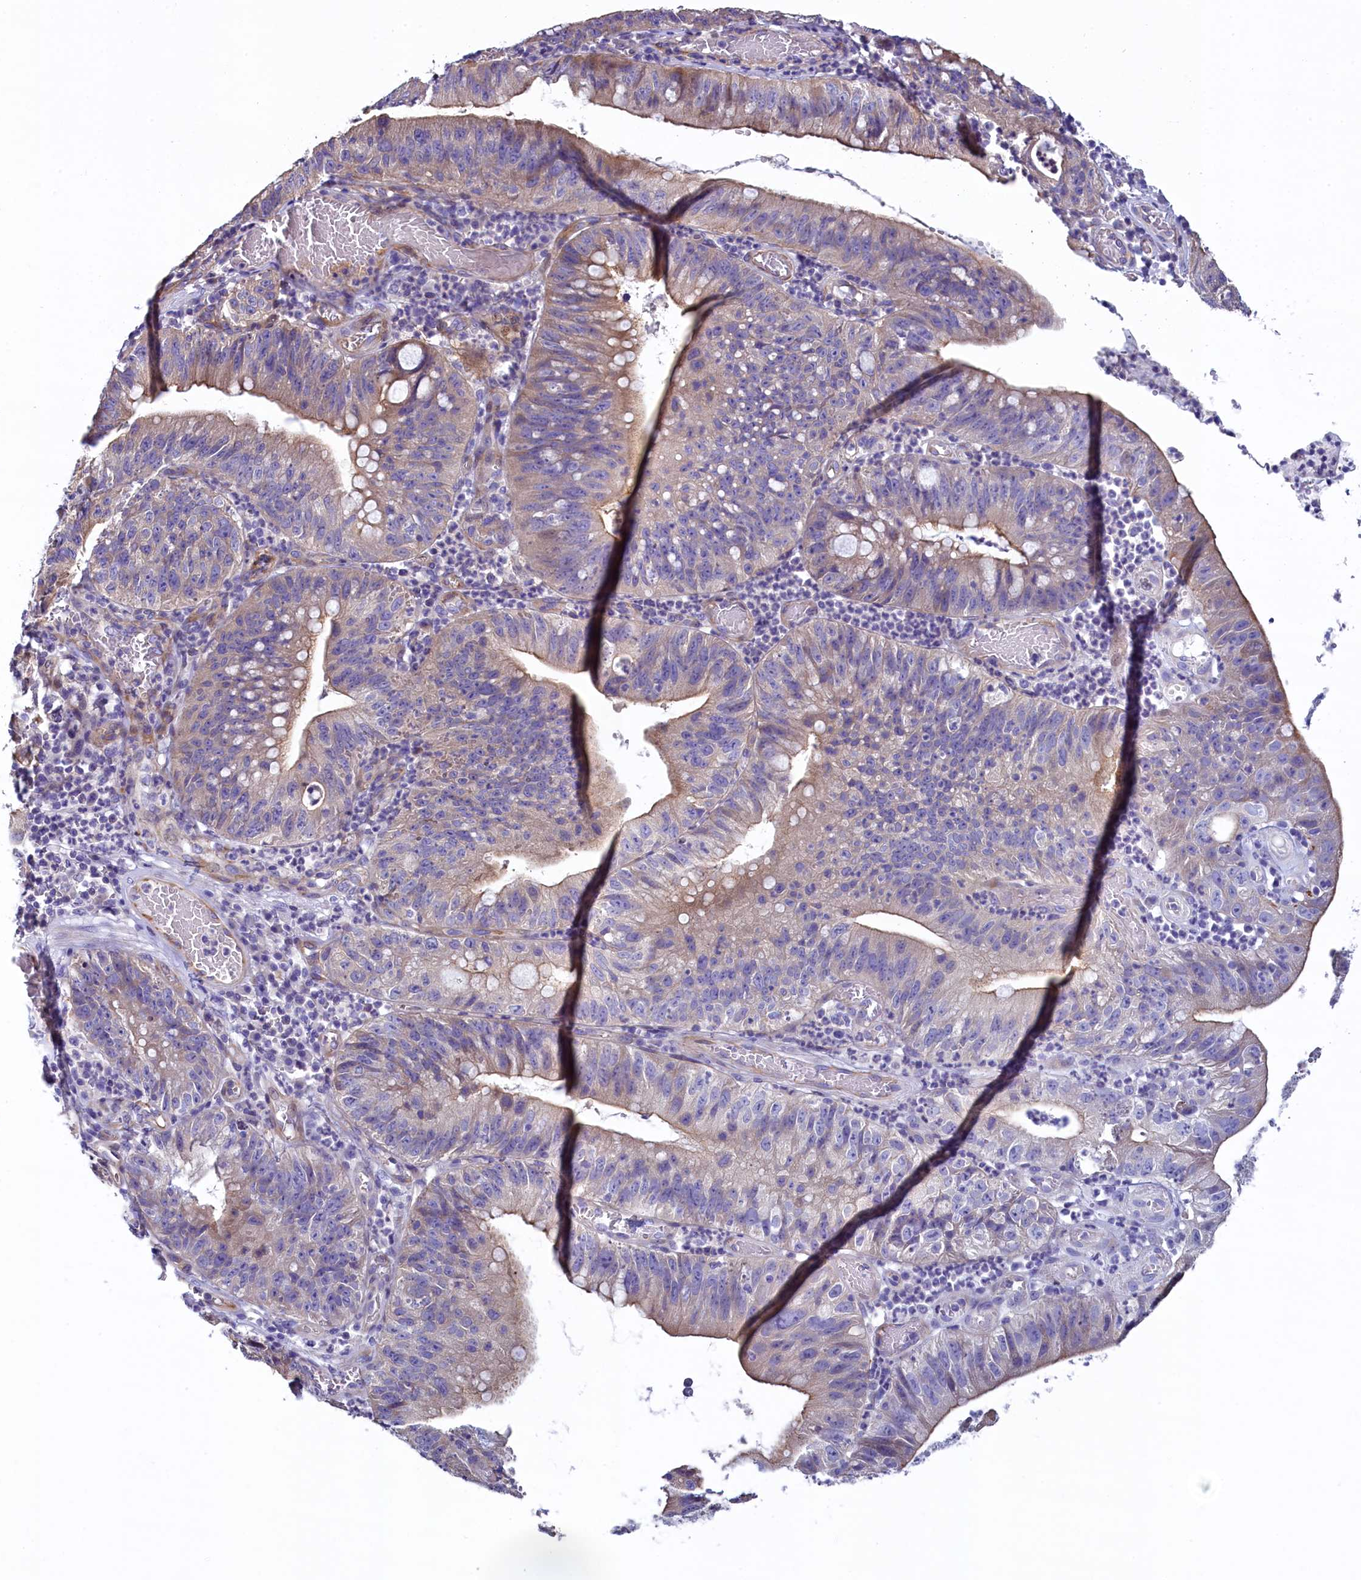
{"staining": {"intensity": "weak", "quantity": "25%-75%", "location": "cytoplasmic/membranous"}, "tissue": "stomach cancer", "cell_type": "Tumor cells", "image_type": "cancer", "snomed": [{"axis": "morphology", "description": "Adenocarcinoma, NOS"}, {"axis": "topography", "description": "Stomach"}], "caption": "Immunohistochemistry staining of stomach cancer (adenocarcinoma), which shows low levels of weak cytoplasmic/membranous staining in about 25%-75% of tumor cells indicating weak cytoplasmic/membranous protein positivity. The staining was performed using DAB (3,3'-diaminobenzidine) (brown) for protein detection and nuclei were counterstained in hematoxylin (blue).", "gene": "KRBOX5", "patient": {"sex": "male", "age": 59}}